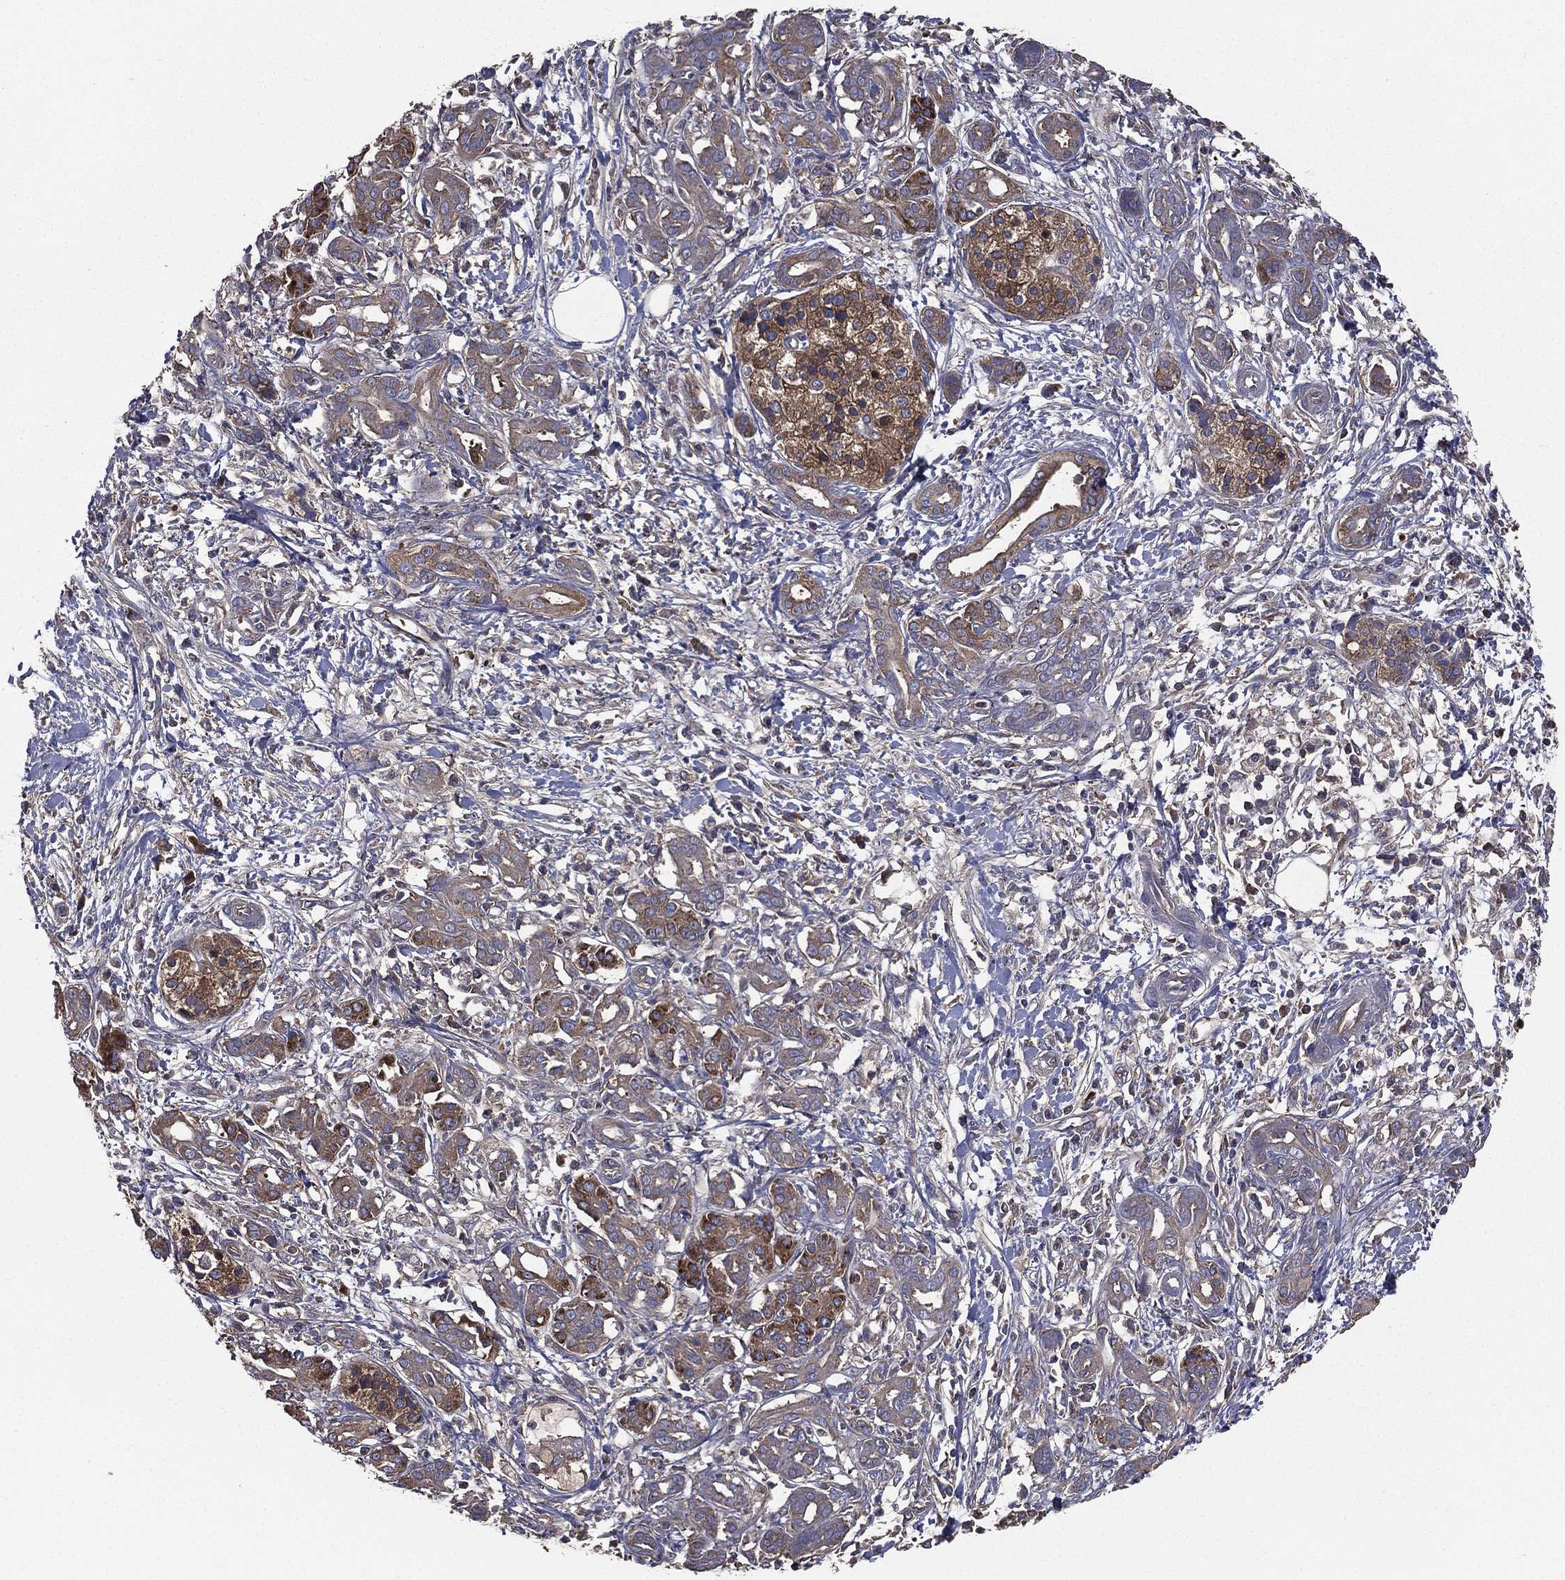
{"staining": {"intensity": "strong", "quantity": "<25%", "location": "cytoplasmic/membranous"}, "tissue": "pancreatic cancer", "cell_type": "Tumor cells", "image_type": "cancer", "snomed": [{"axis": "morphology", "description": "Adenocarcinoma, NOS"}, {"axis": "topography", "description": "Pancreas"}], "caption": "Immunohistochemistry staining of pancreatic adenocarcinoma, which reveals medium levels of strong cytoplasmic/membranous positivity in about <25% of tumor cells indicating strong cytoplasmic/membranous protein positivity. The staining was performed using DAB (3,3'-diaminobenzidine) (brown) for protein detection and nuclei were counterstained in hematoxylin (blue).", "gene": "SARS1", "patient": {"sex": "male", "age": 72}}